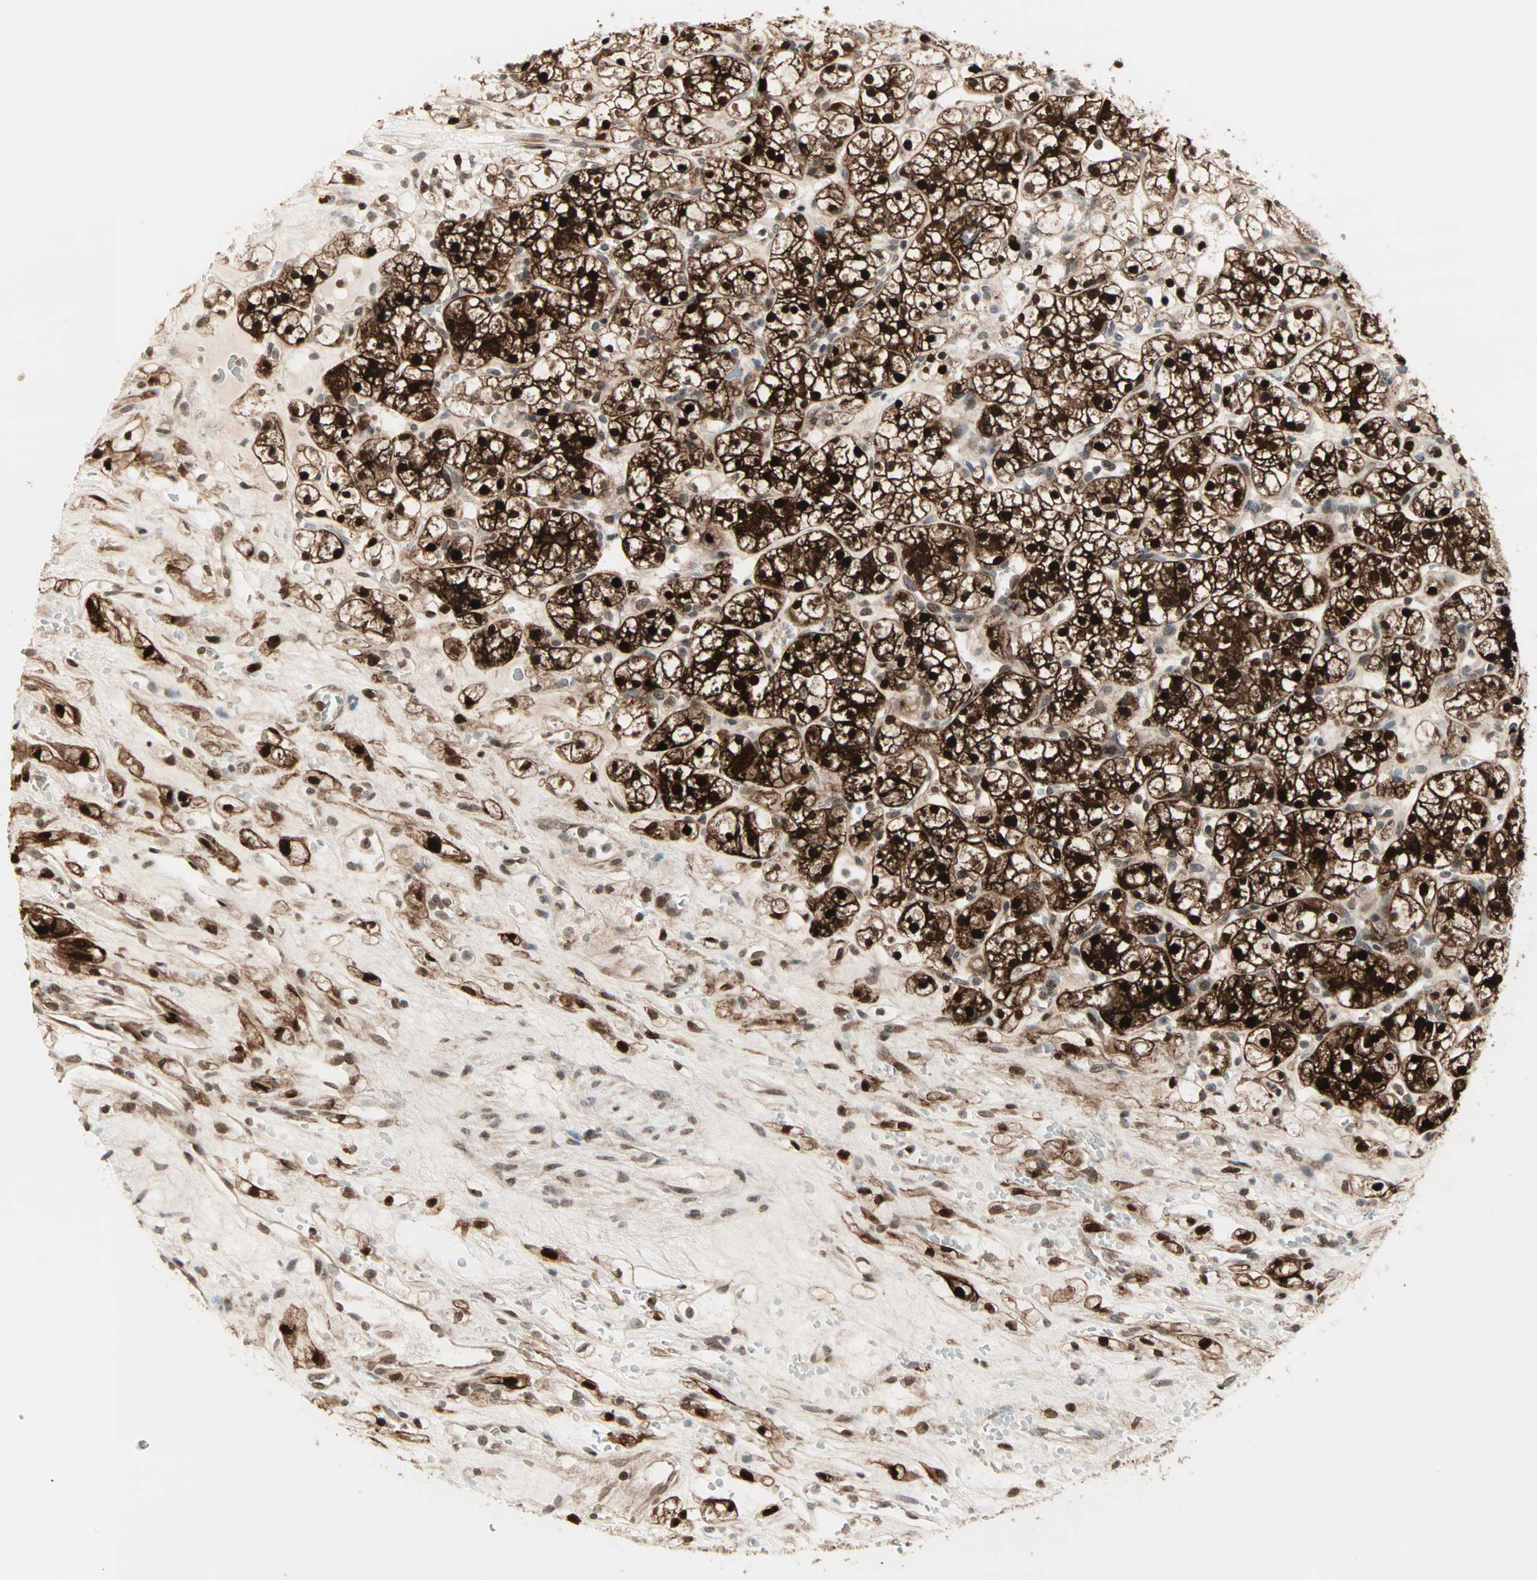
{"staining": {"intensity": "strong", "quantity": ">75%", "location": "cytoplasmic/membranous,nuclear"}, "tissue": "renal cancer", "cell_type": "Tumor cells", "image_type": "cancer", "snomed": [{"axis": "morphology", "description": "Adenocarcinoma, NOS"}, {"axis": "topography", "description": "Kidney"}], "caption": "Strong cytoplasmic/membranous and nuclear staining is seen in about >75% of tumor cells in adenocarcinoma (renal).", "gene": "CBLC", "patient": {"sex": "female", "age": 60}}